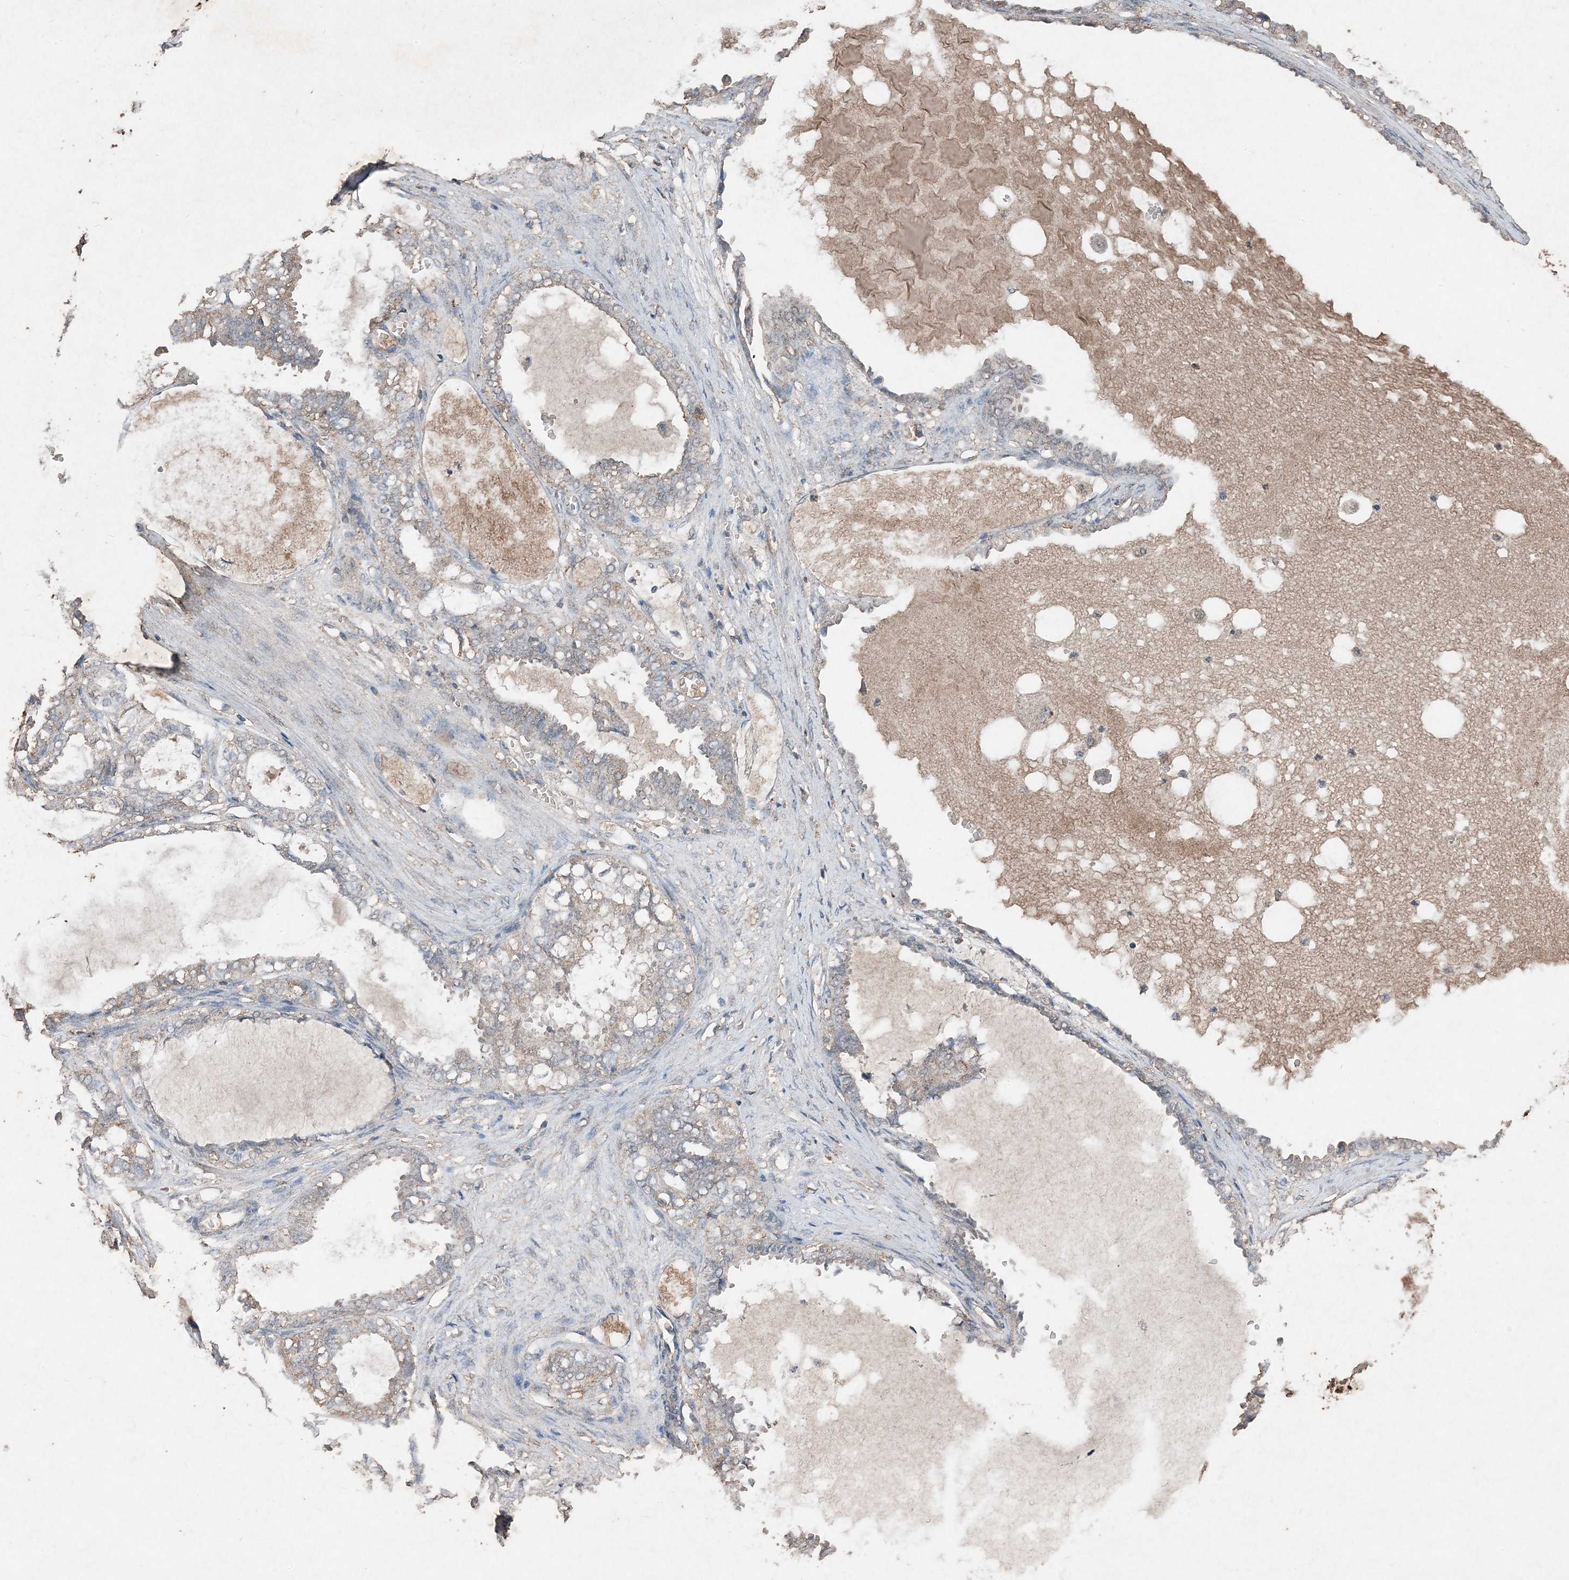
{"staining": {"intensity": "weak", "quantity": "25%-75%", "location": "cytoplasmic/membranous"}, "tissue": "ovarian cancer", "cell_type": "Tumor cells", "image_type": "cancer", "snomed": [{"axis": "morphology", "description": "Carcinoma, NOS"}, {"axis": "morphology", "description": "Carcinoma, endometroid"}, {"axis": "topography", "description": "Ovary"}], "caption": "Immunohistochemical staining of human ovarian carcinoma displays weak cytoplasmic/membranous protein staining in approximately 25%-75% of tumor cells.", "gene": "FCN3", "patient": {"sex": "female", "age": 50}}